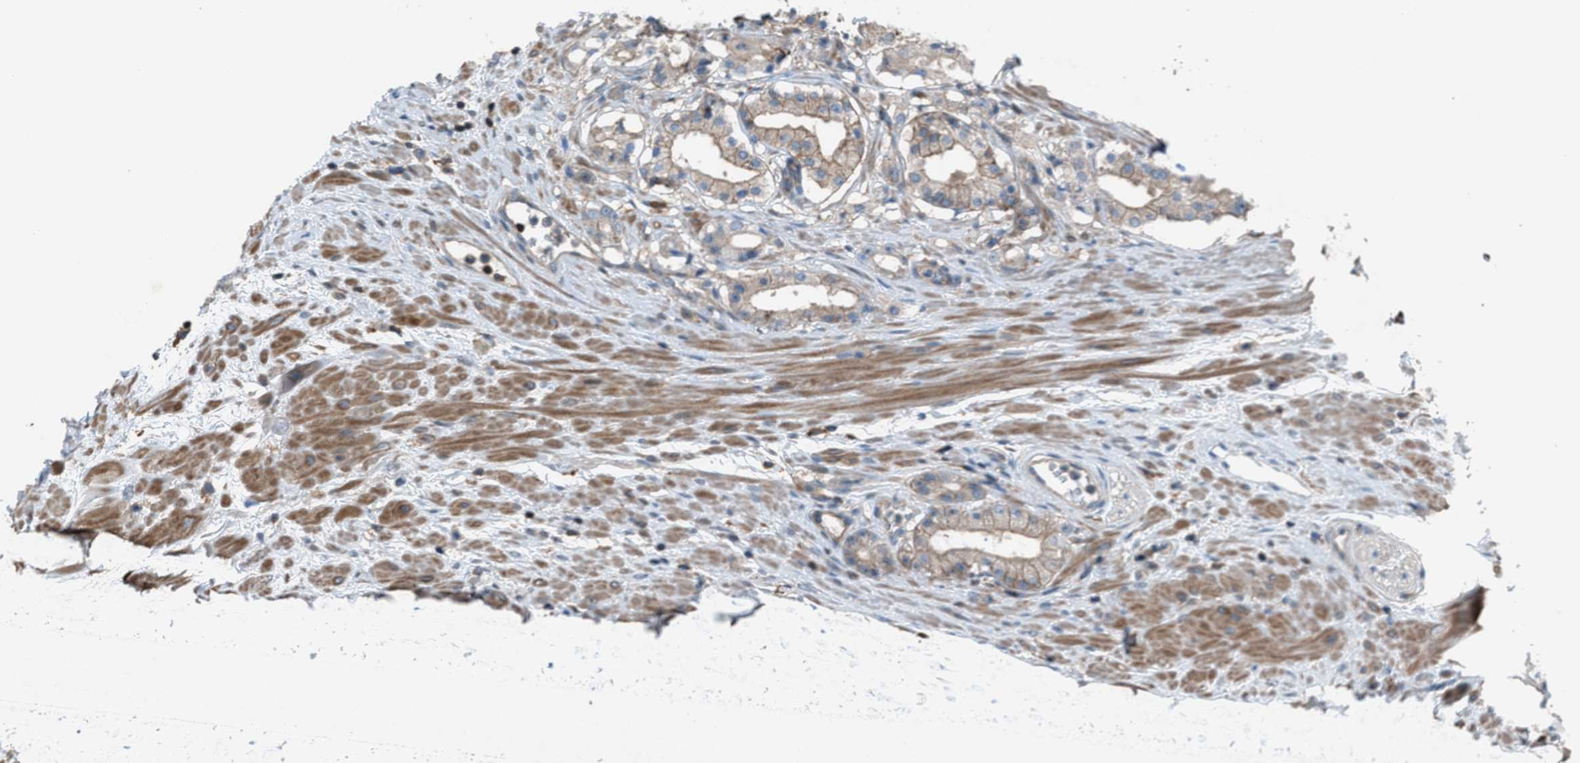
{"staining": {"intensity": "weak", "quantity": "25%-75%", "location": "cytoplasmic/membranous"}, "tissue": "prostate cancer", "cell_type": "Tumor cells", "image_type": "cancer", "snomed": [{"axis": "morphology", "description": "Adenocarcinoma, Low grade"}, {"axis": "topography", "description": "Prostate"}], "caption": "High-power microscopy captured an immunohistochemistry photomicrograph of prostate adenocarcinoma (low-grade), revealing weak cytoplasmic/membranous staining in approximately 25%-75% of tumor cells.", "gene": "DYRK1A", "patient": {"sex": "male", "age": 63}}